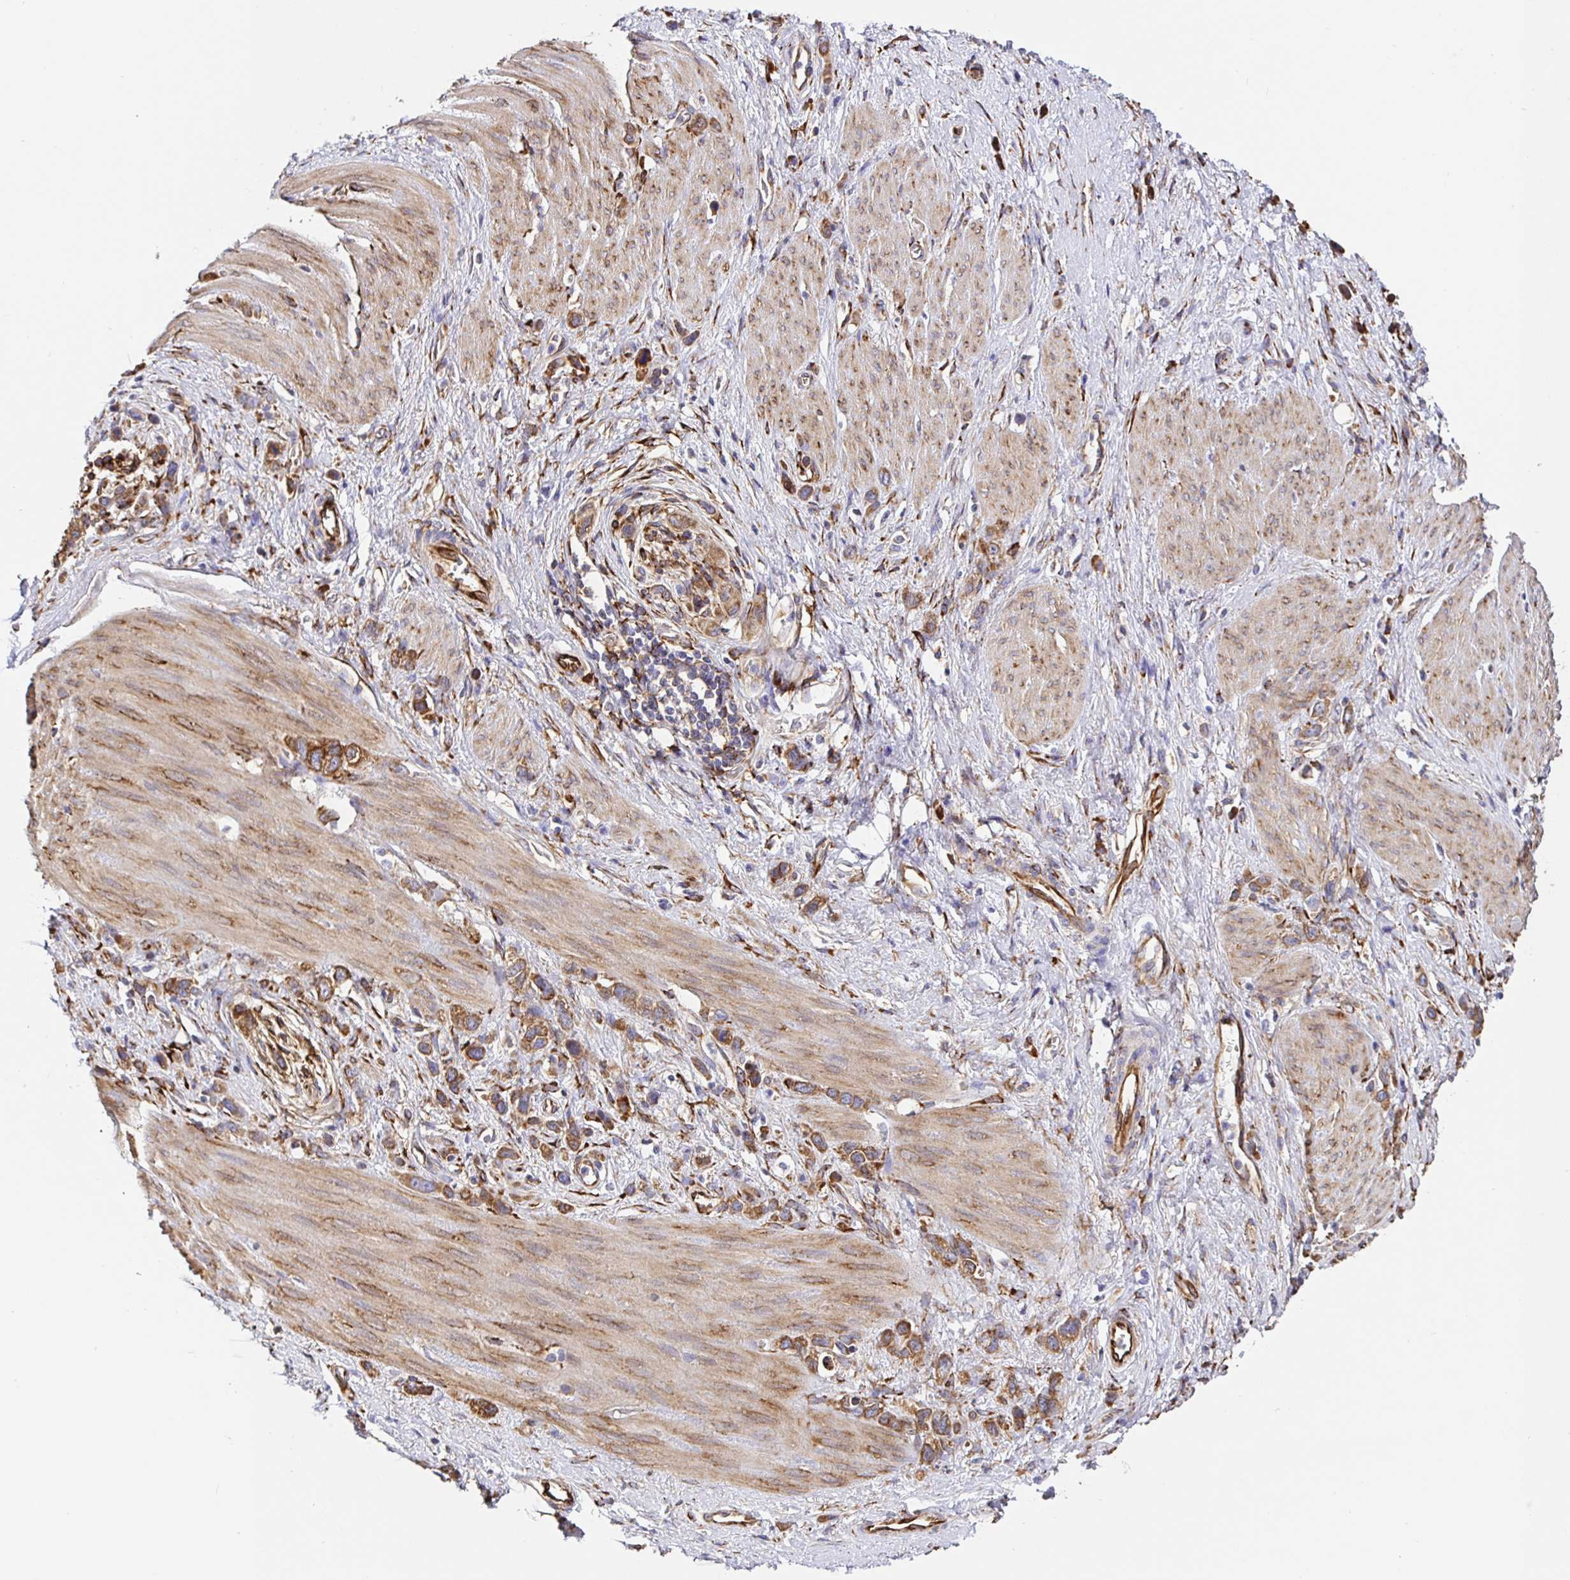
{"staining": {"intensity": "moderate", "quantity": ">75%", "location": "cytoplasmic/membranous"}, "tissue": "stomach cancer", "cell_type": "Tumor cells", "image_type": "cancer", "snomed": [{"axis": "morphology", "description": "Adenocarcinoma, NOS"}, {"axis": "topography", "description": "Stomach"}], "caption": "This is a micrograph of immunohistochemistry staining of stomach cancer (adenocarcinoma), which shows moderate expression in the cytoplasmic/membranous of tumor cells.", "gene": "MAOA", "patient": {"sex": "female", "age": 65}}